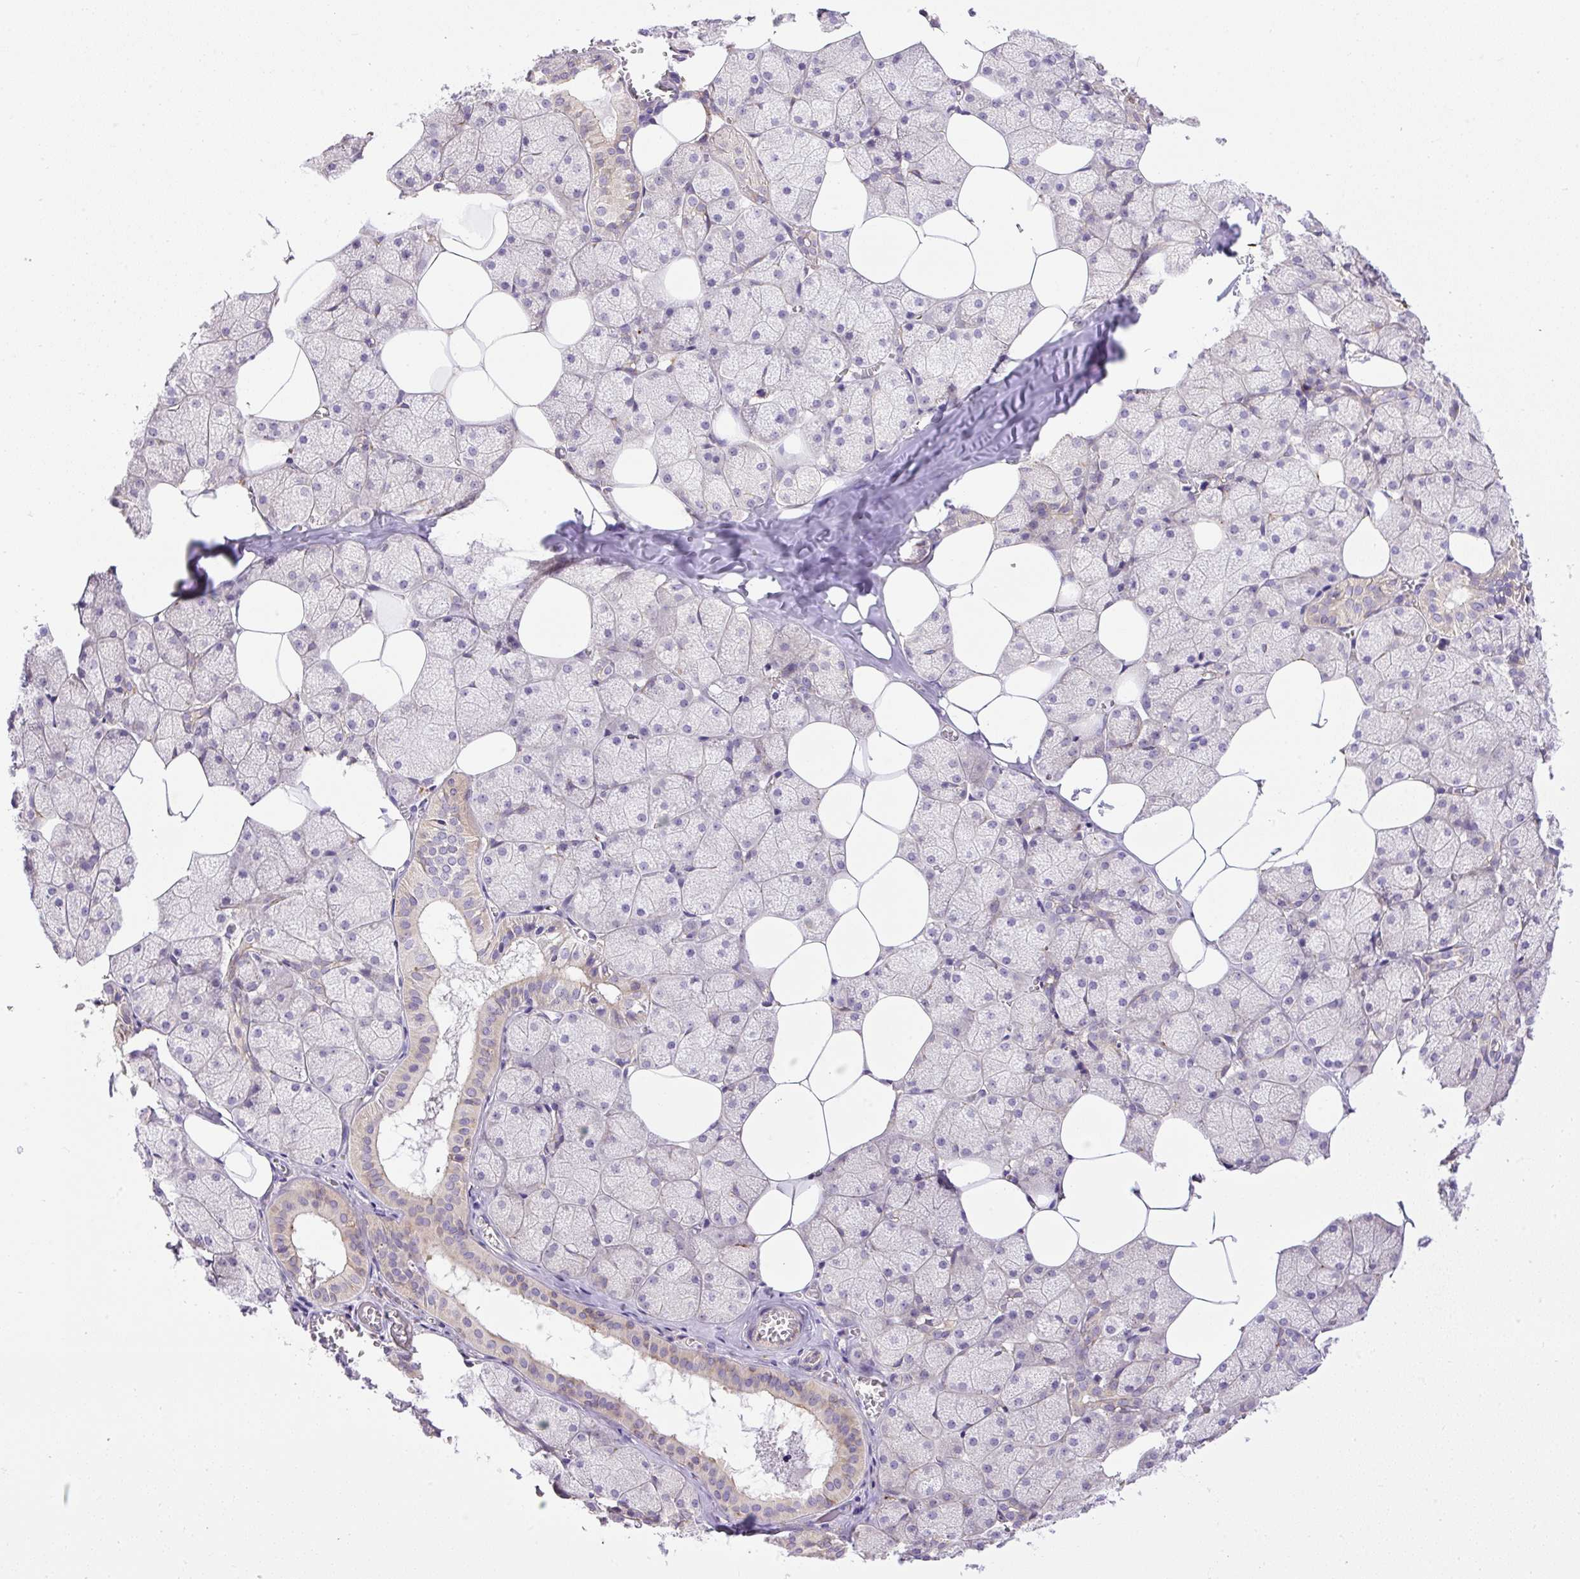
{"staining": {"intensity": "weak", "quantity": "<25%", "location": "cytoplasmic/membranous"}, "tissue": "salivary gland", "cell_type": "Glandular cells", "image_type": "normal", "snomed": [{"axis": "morphology", "description": "Normal tissue, NOS"}, {"axis": "topography", "description": "Salivary gland"}, {"axis": "topography", "description": "Peripheral nerve tissue"}], "caption": "Glandular cells show no significant expression in unremarkable salivary gland. (DAB immunohistochemistry (IHC) with hematoxylin counter stain).", "gene": "POFUT1", "patient": {"sex": "male", "age": 38}}